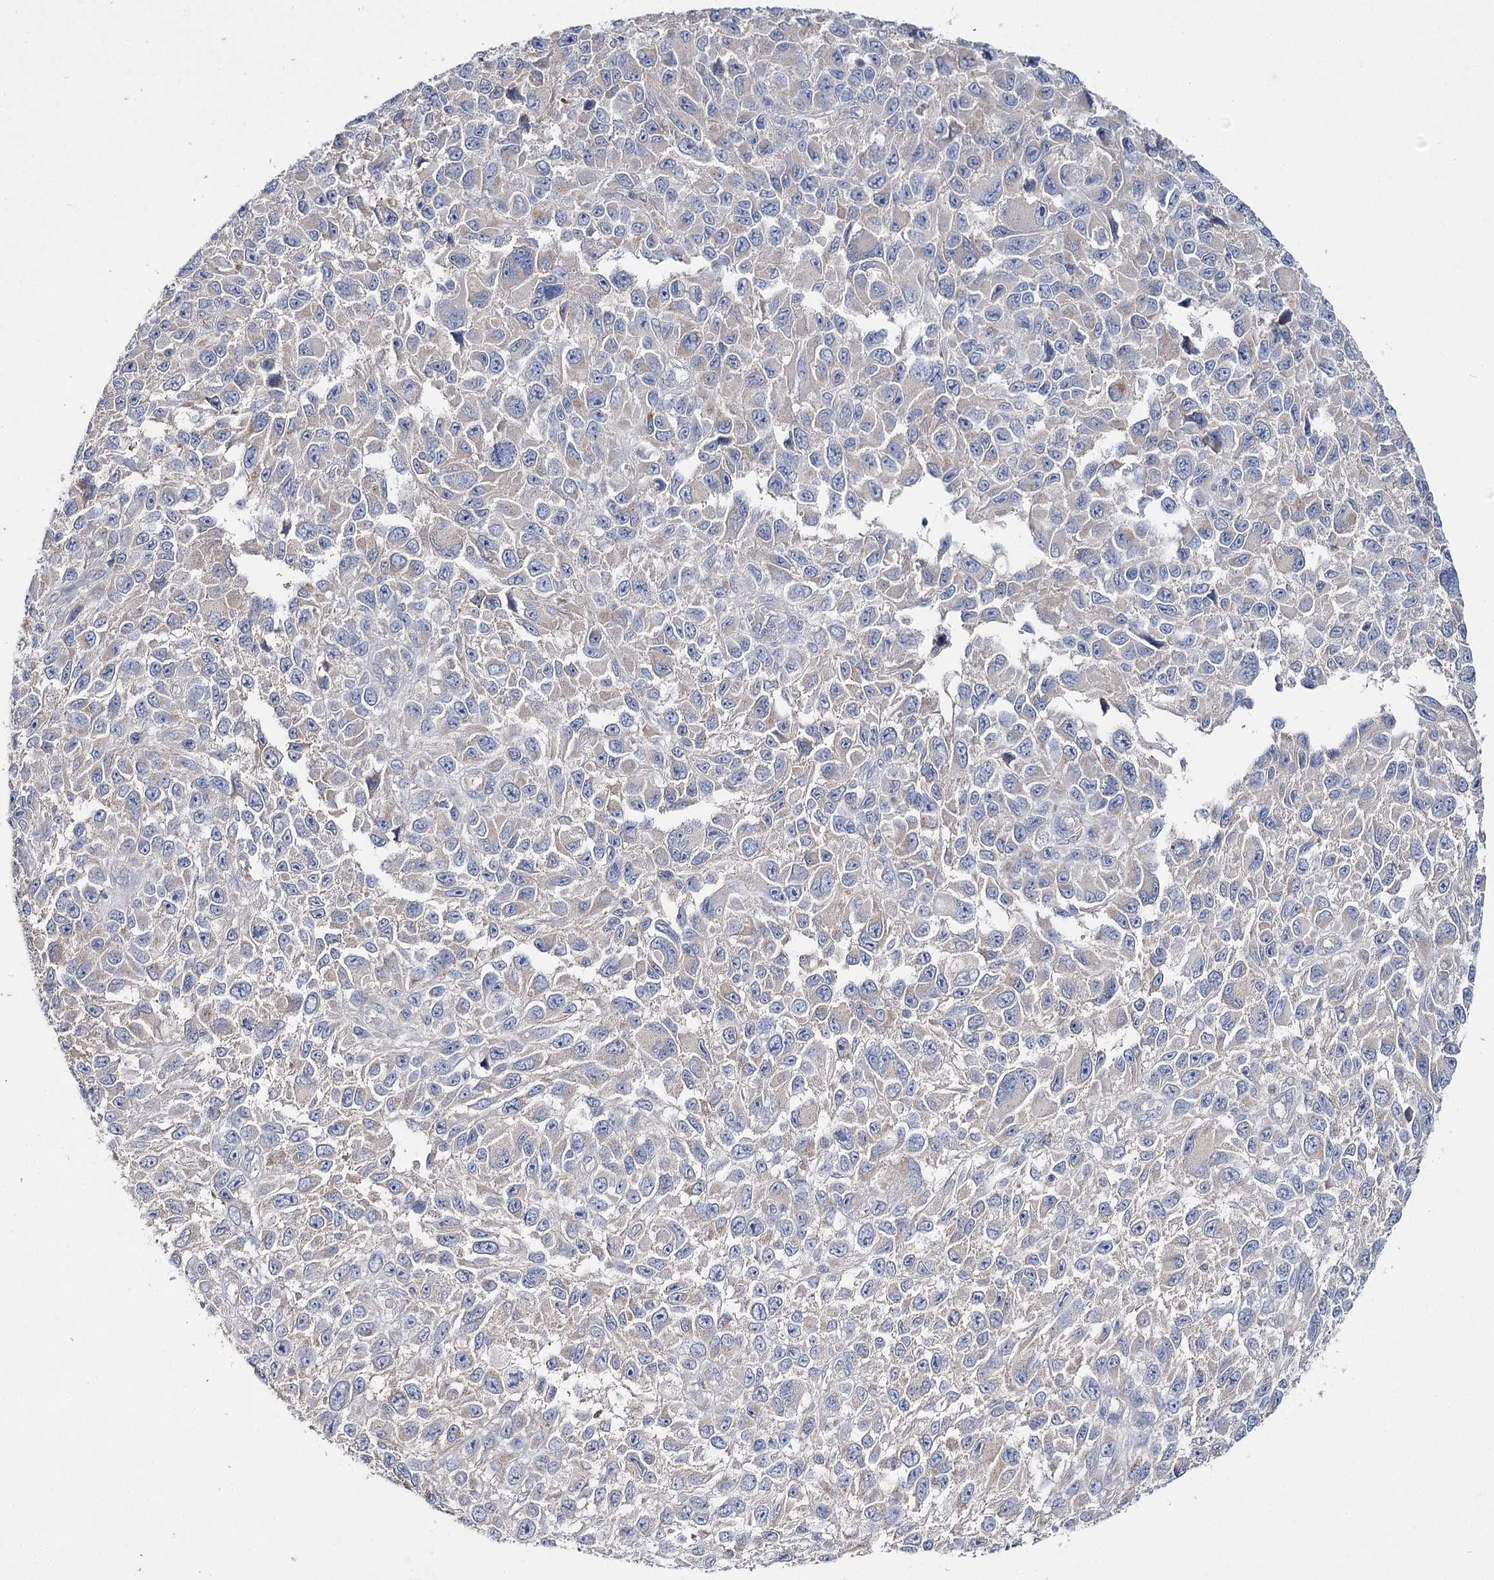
{"staining": {"intensity": "negative", "quantity": "none", "location": "none"}, "tissue": "melanoma", "cell_type": "Tumor cells", "image_type": "cancer", "snomed": [{"axis": "morphology", "description": "Malignant melanoma, NOS"}, {"axis": "topography", "description": "Skin"}], "caption": "There is no significant staining in tumor cells of melanoma.", "gene": "IL1RAP", "patient": {"sex": "female", "age": 96}}